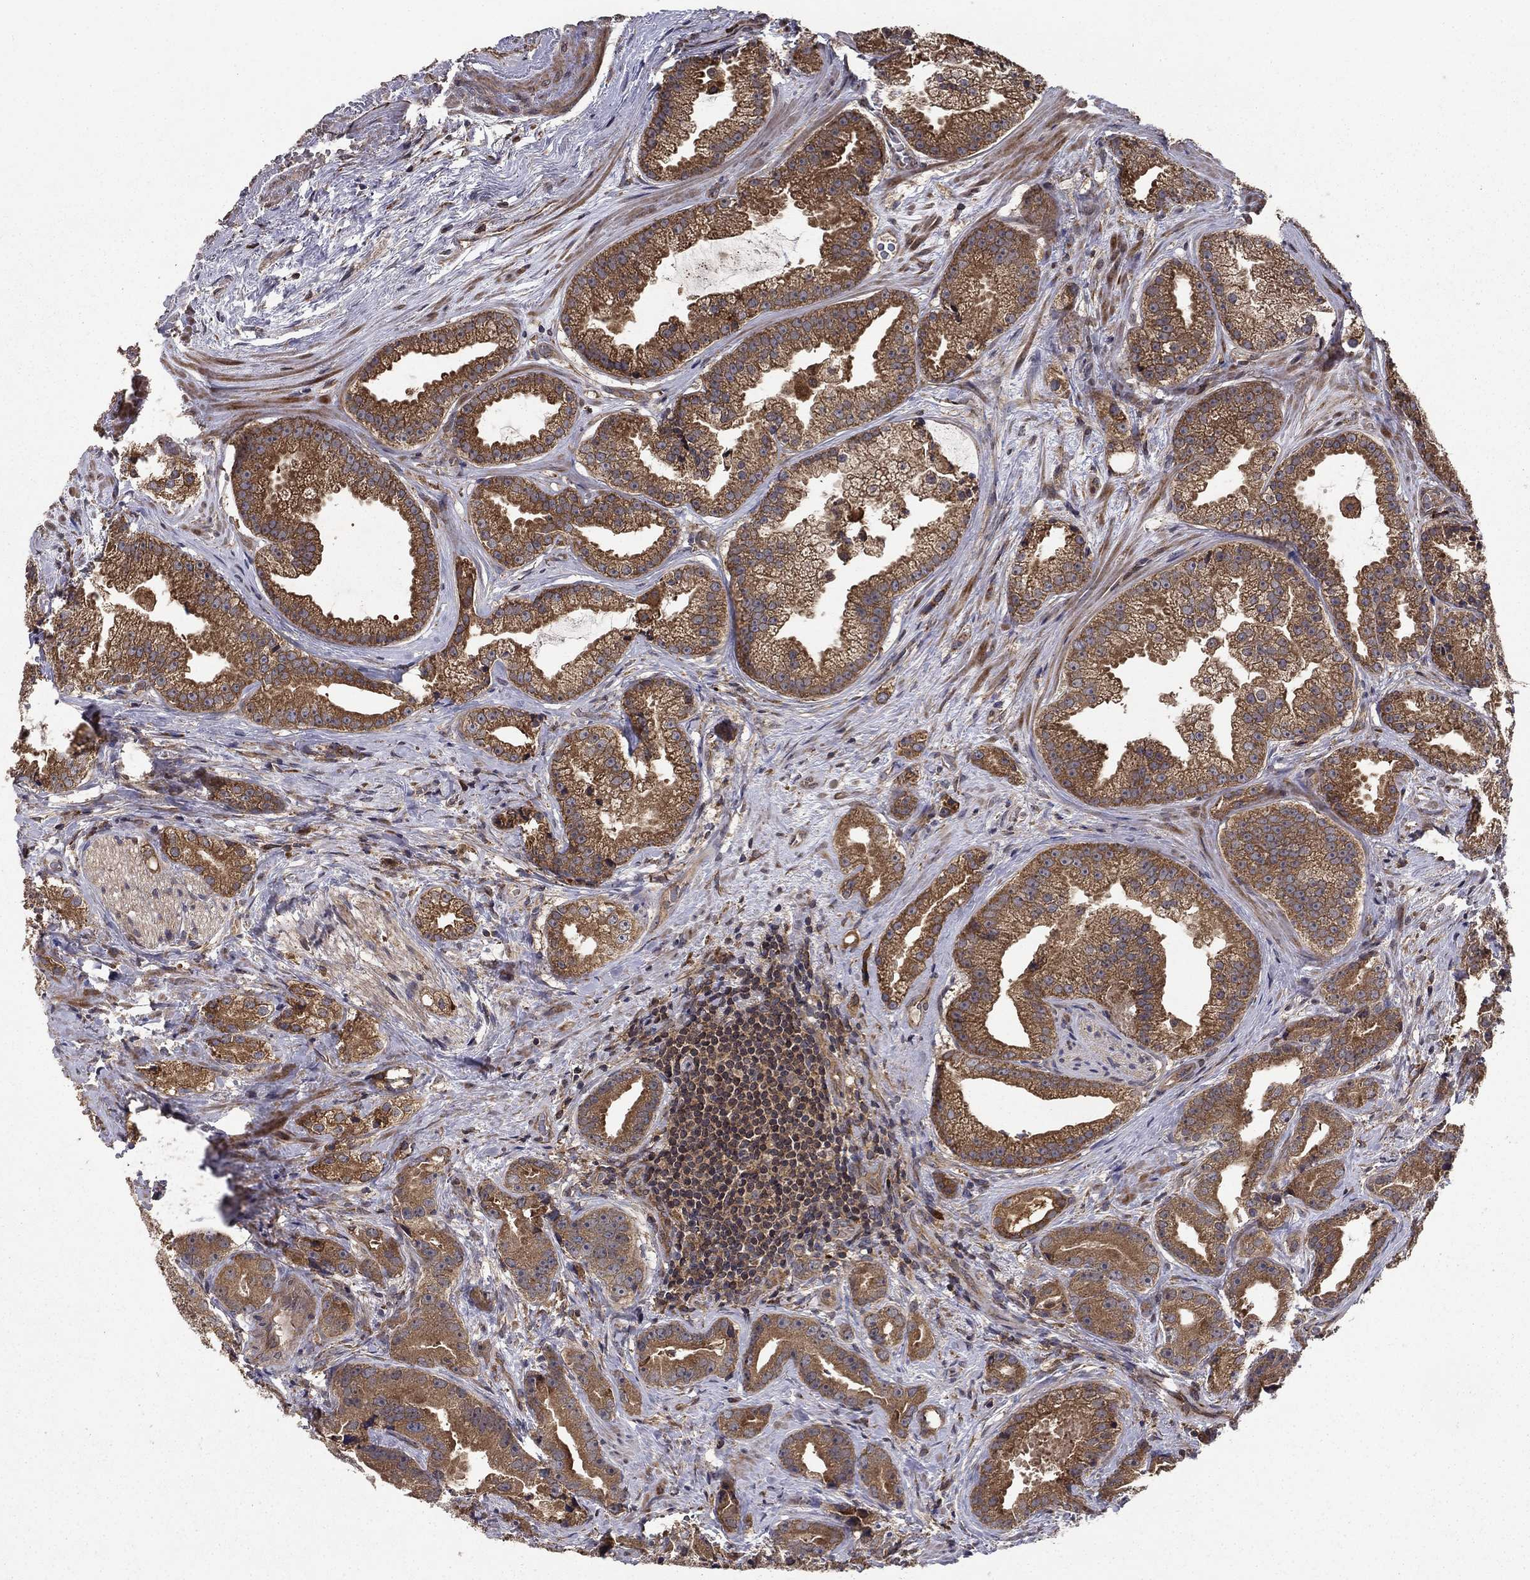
{"staining": {"intensity": "strong", "quantity": ">75%", "location": "cytoplasmic/membranous"}, "tissue": "prostate cancer", "cell_type": "Tumor cells", "image_type": "cancer", "snomed": [{"axis": "morphology", "description": "Adenocarcinoma, NOS"}, {"axis": "morphology", "description": "Adenocarcinoma, High grade"}, {"axis": "topography", "description": "Prostate"}], "caption": "Immunohistochemical staining of human prostate adenocarcinoma reveals high levels of strong cytoplasmic/membranous expression in approximately >75% of tumor cells. (DAB (3,3'-diaminobenzidine) IHC with brightfield microscopy, high magnification).", "gene": "BABAM2", "patient": {"sex": "male", "age": 64}}